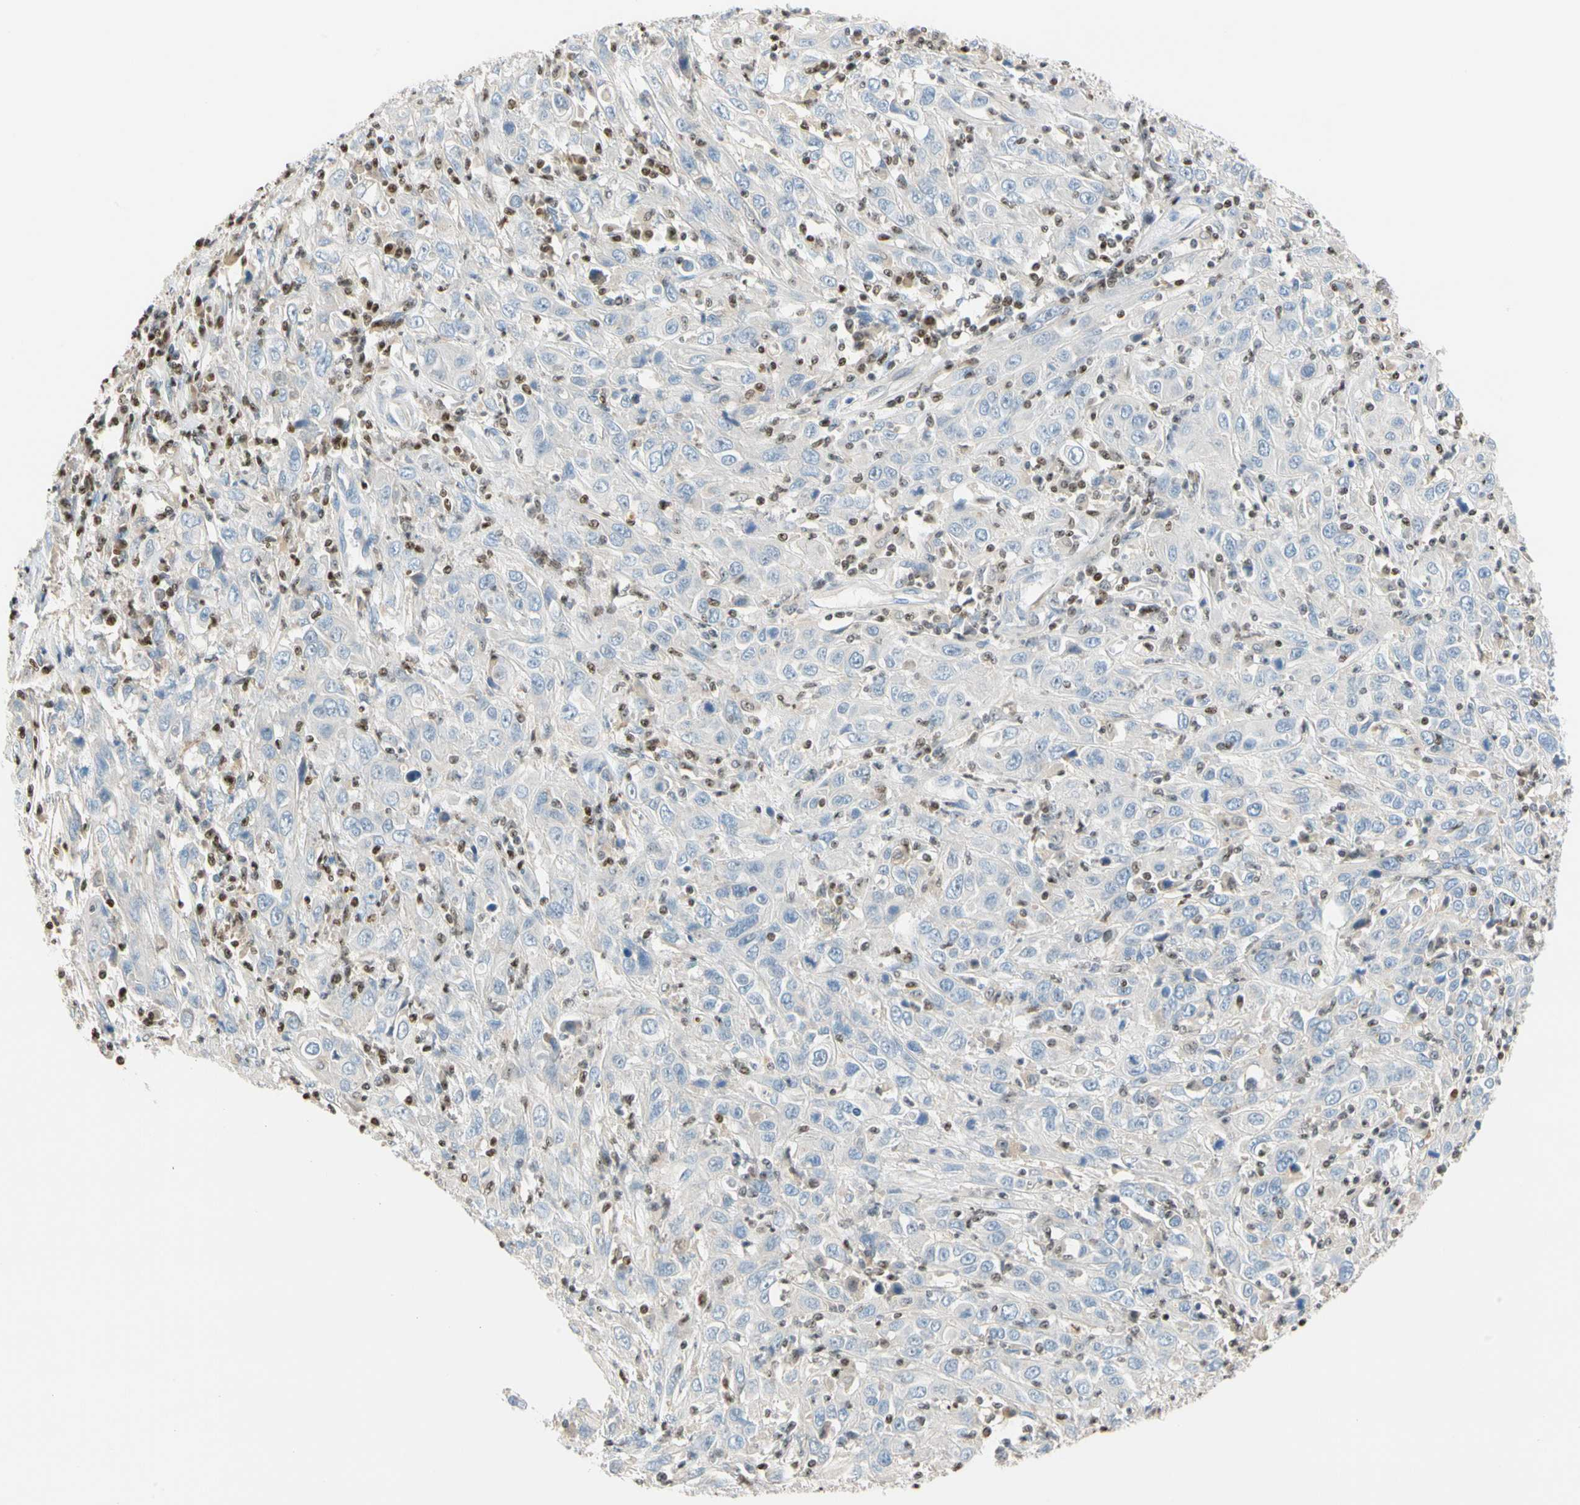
{"staining": {"intensity": "negative", "quantity": "none", "location": "none"}, "tissue": "cervical cancer", "cell_type": "Tumor cells", "image_type": "cancer", "snomed": [{"axis": "morphology", "description": "Squamous cell carcinoma, NOS"}, {"axis": "topography", "description": "Cervix"}], "caption": "Protein analysis of cervical cancer (squamous cell carcinoma) shows no significant staining in tumor cells.", "gene": "SP140", "patient": {"sex": "female", "age": 46}}